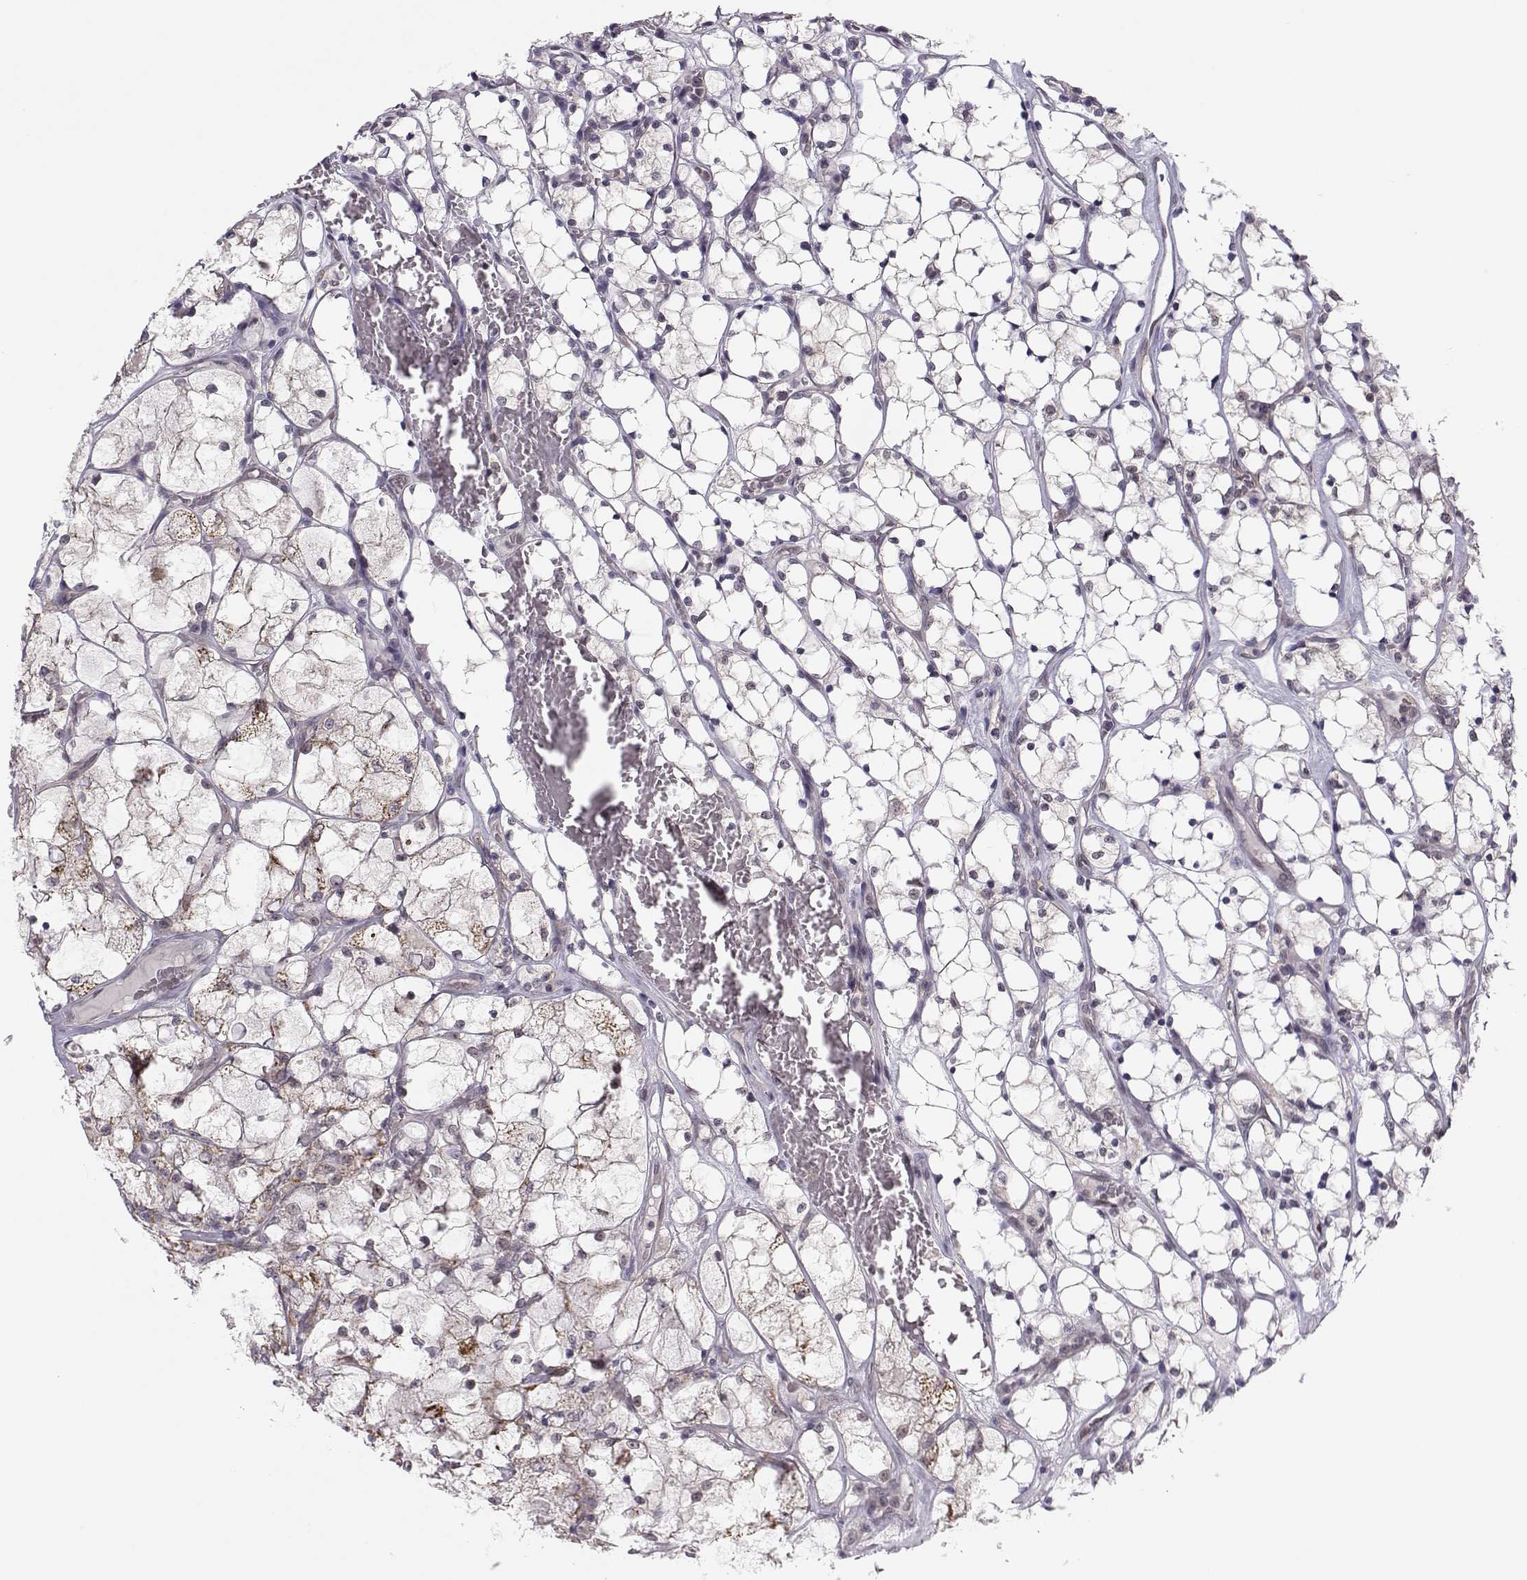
{"staining": {"intensity": "moderate", "quantity": "<25%", "location": "cytoplasmic/membranous"}, "tissue": "renal cancer", "cell_type": "Tumor cells", "image_type": "cancer", "snomed": [{"axis": "morphology", "description": "Adenocarcinoma, NOS"}, {"axis": "topography", "description": "Kidney"}], "caption": "The image reveals a brown stain indicating the presence of a protein in the cytoplasmic/membranous of tumor cells in renal cancer.", "gene": "KIF13B", "patient": {"sex": "female", "age": 69}}